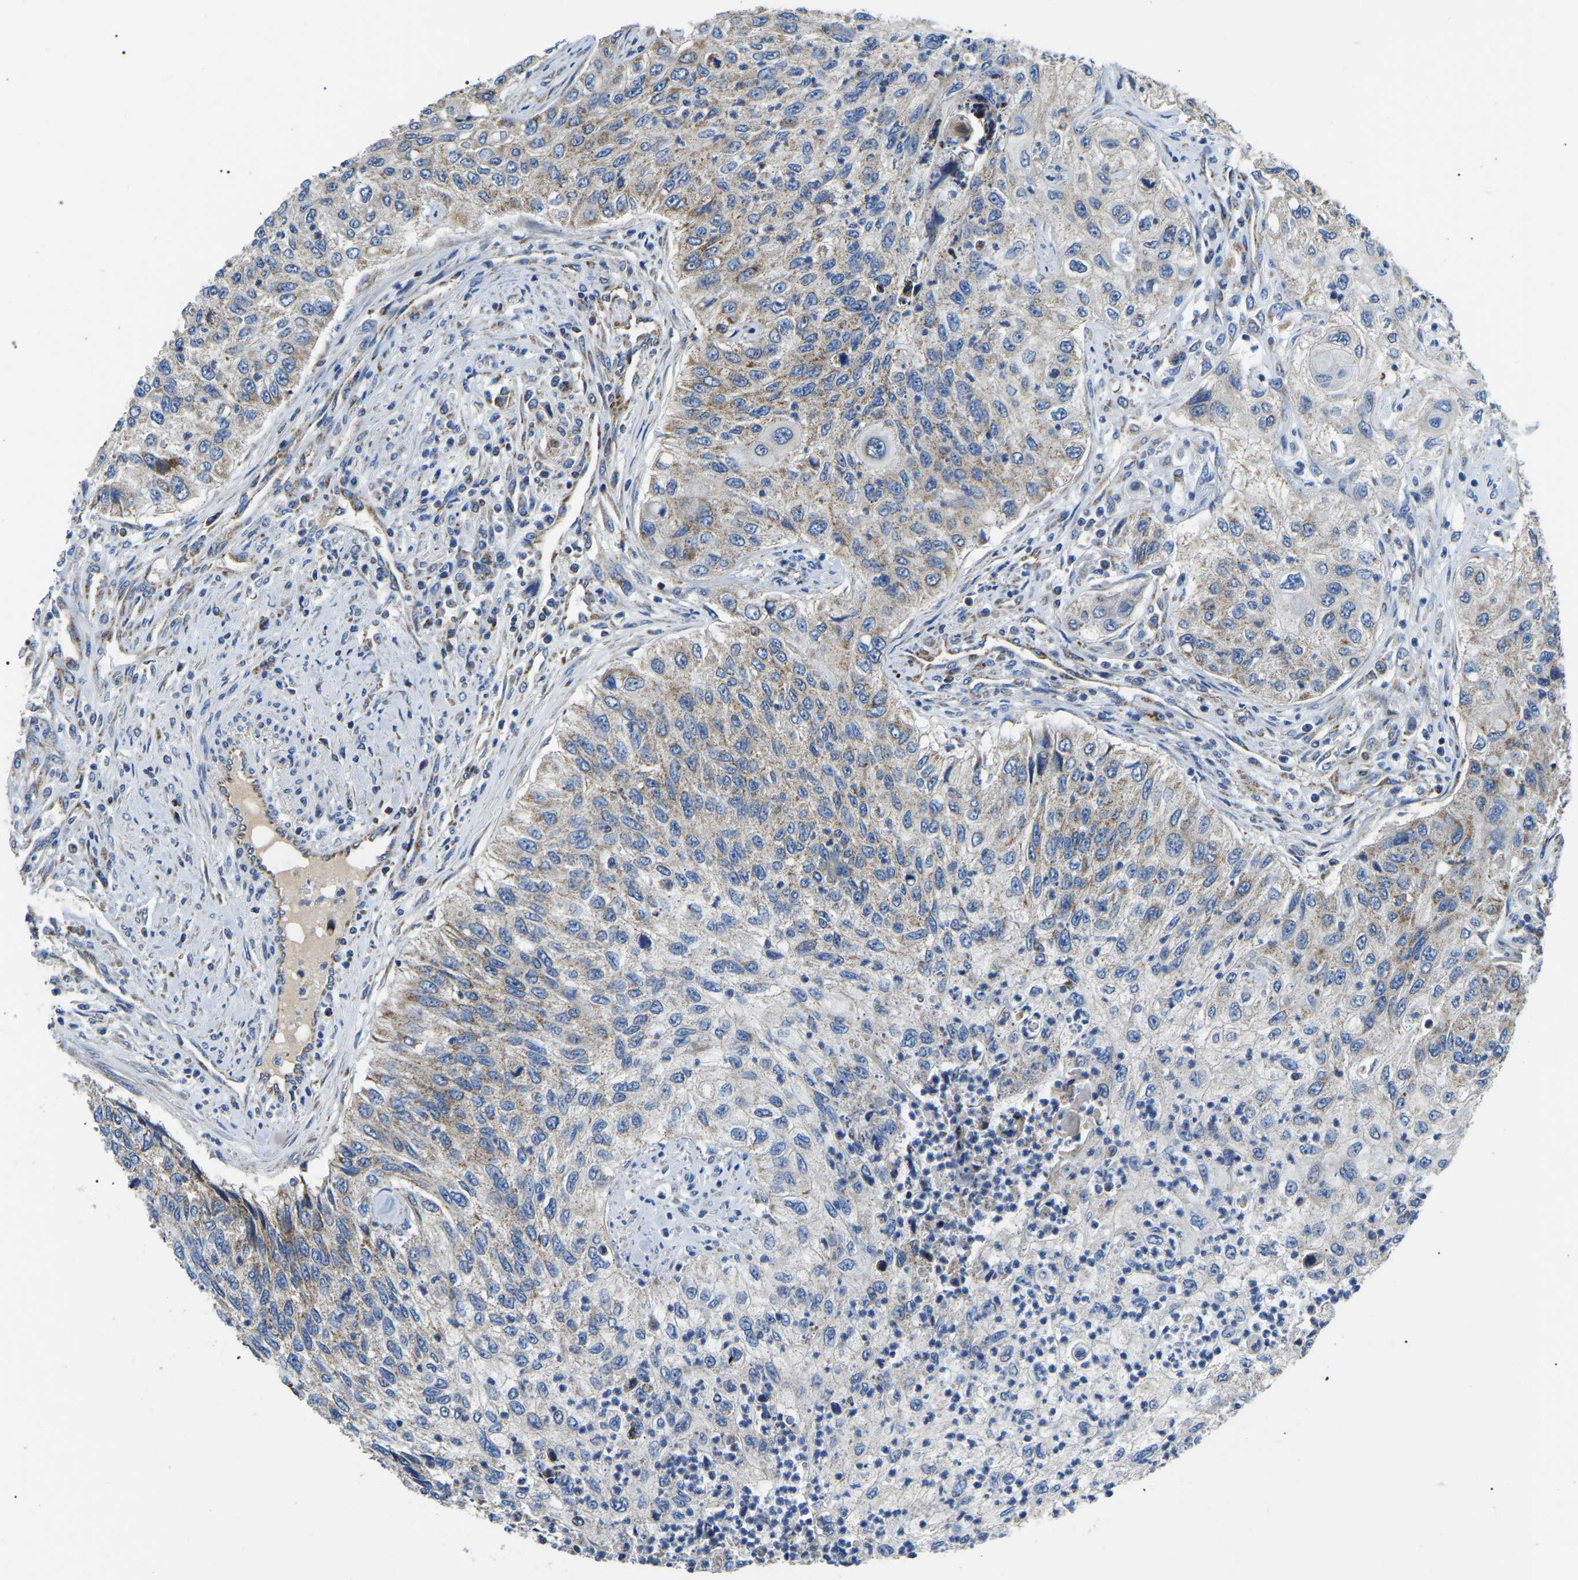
{"staining": {"intensity": "weak", "quantity": "25%-75%", "location": "cytoplasmic/membranous"}, "tissue": "urothelial cancer", "cell_type": "Tumor cells", "image_type": "cancer", "snomed": [{"axis": "morphology", "description": "Urothelial carcinoma, High grade"}, {"axis": "topography", "description": "Urinary bladder"}], "caption": "This image shows urothelial cancer stained with immunohistochemistry (IHC) to label a protein in brown. The cytoplasmic/membranous of tumor cells show weak positivity for the protein. Nuclei are counter-stained blue.", "gene": "PPM1E", "patient": {"sex": "female", "age": 60}}